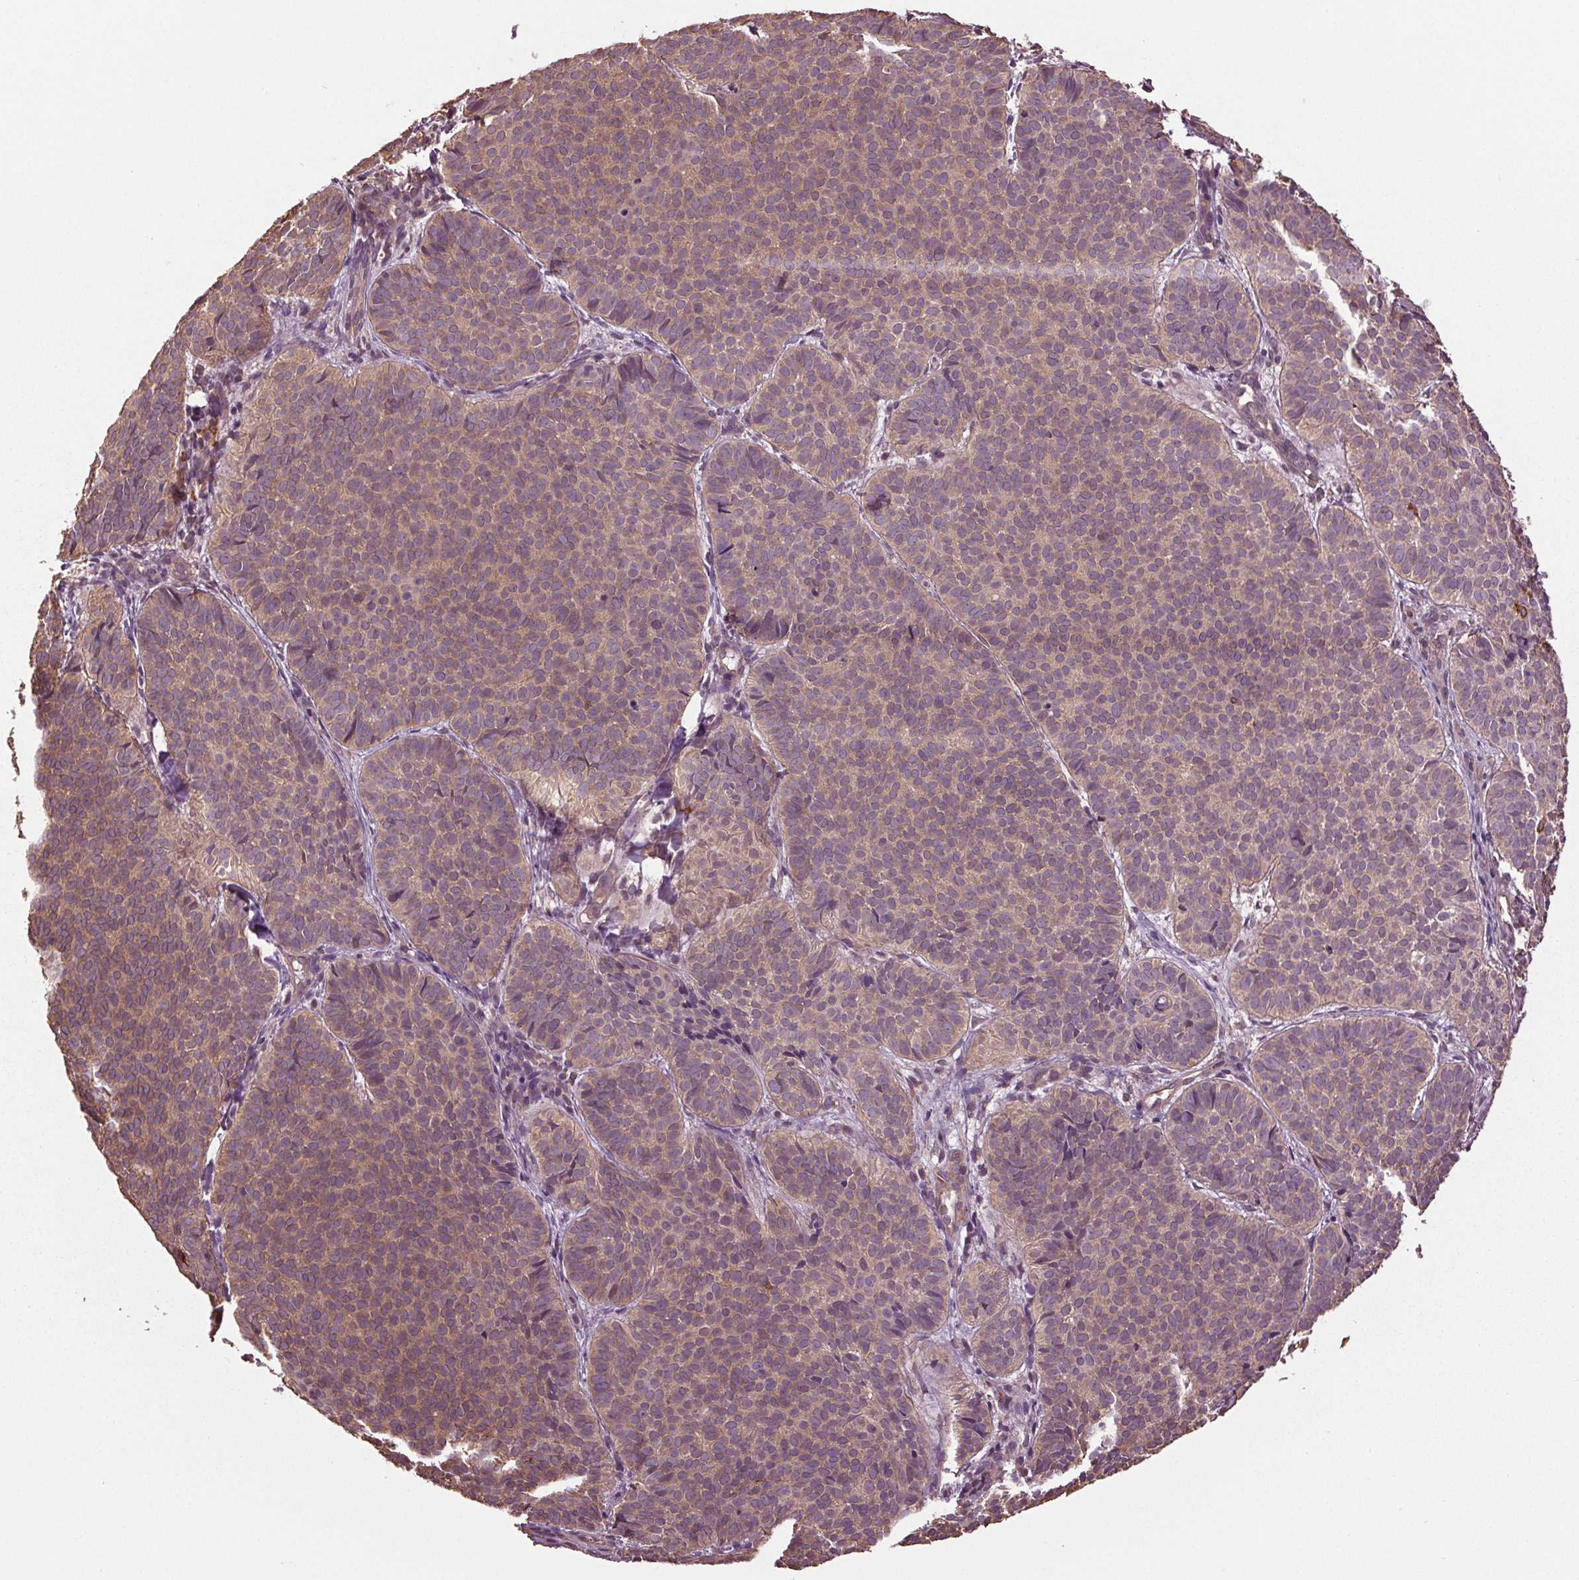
{"staining": {"intensity": "weak", "quantity": "25%-75%", "location": "cytoplasmic/membranous"}, "tissue": "skin cancer", "cell_type": "Tumor cells", "image_type": "cancer", "snomed": [{"axis": "morphology", "description": "Basal cell carcinoma"}, {"axis": "topography", "description": "Skin"}], "caption": "Human basal cell carcinoma (skin) stained for a protein (brown) exhibits weak cytoplasmic/membranous positive positivity in approximately 25%-75% of tumor cells.", "gene": "RNPEP", "patient": {"sex": "male", "age": 57}}